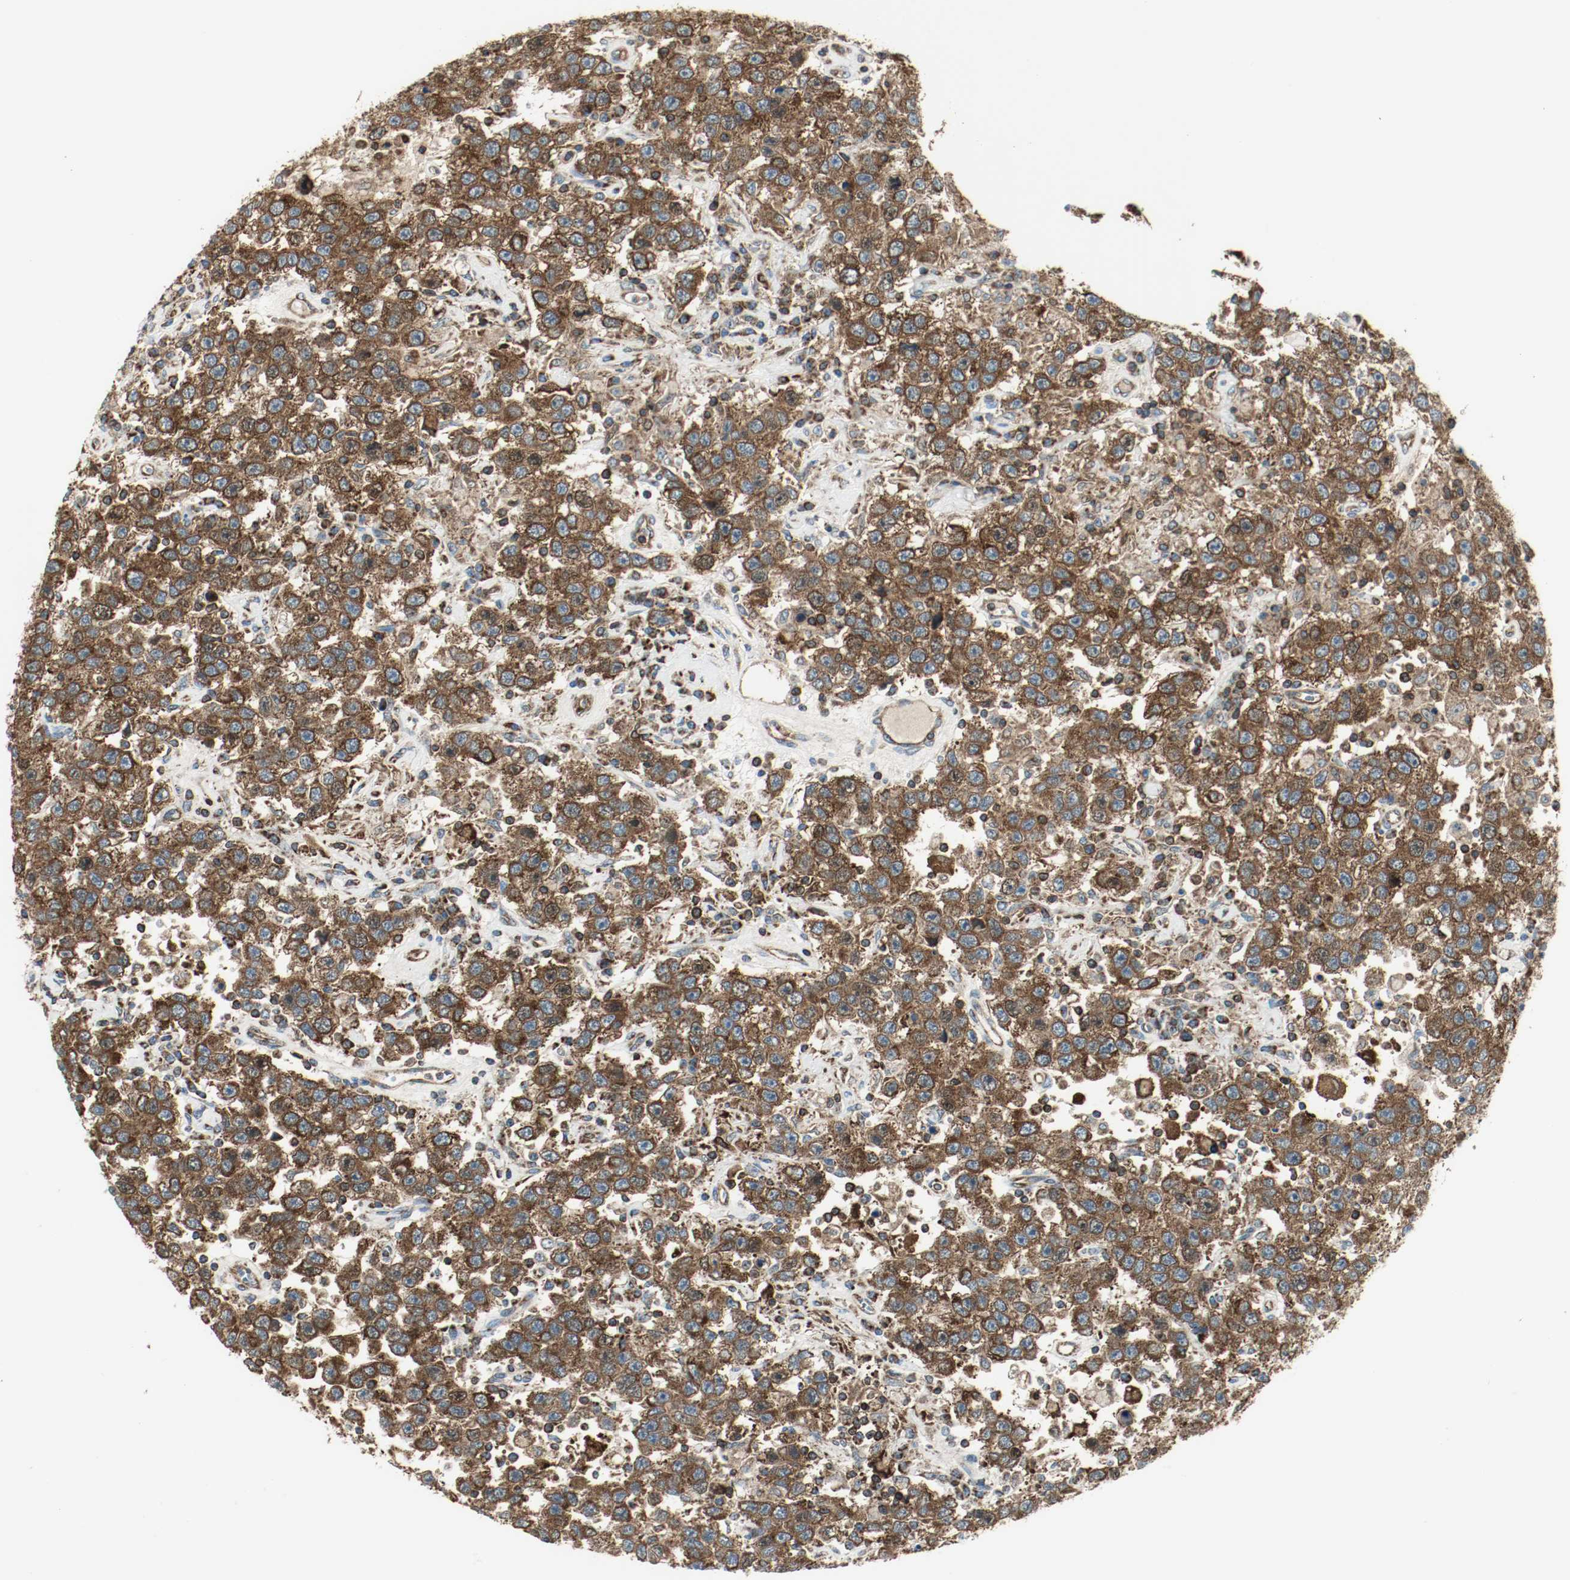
{"staining": {"intensity": "strong", "quantity": ">75%", "location": "cytoplasmic/membranous"}, "tissue": "testis cancer", "cell_type": "Tumor cells", "image_type": "cancer", "snomed": [{"axis": "morphology", "description": "Seminoma, NOS"}, {"axis": "topography", "description": "Testis"}], "caption": "Protein expression analysis of testis seminoma demonstrates strong cytoplasmic/membranous positivity in about >75% of tumor cells.", "gene": "PLCG1", "patient": {"sex": "male", "age": 41}}